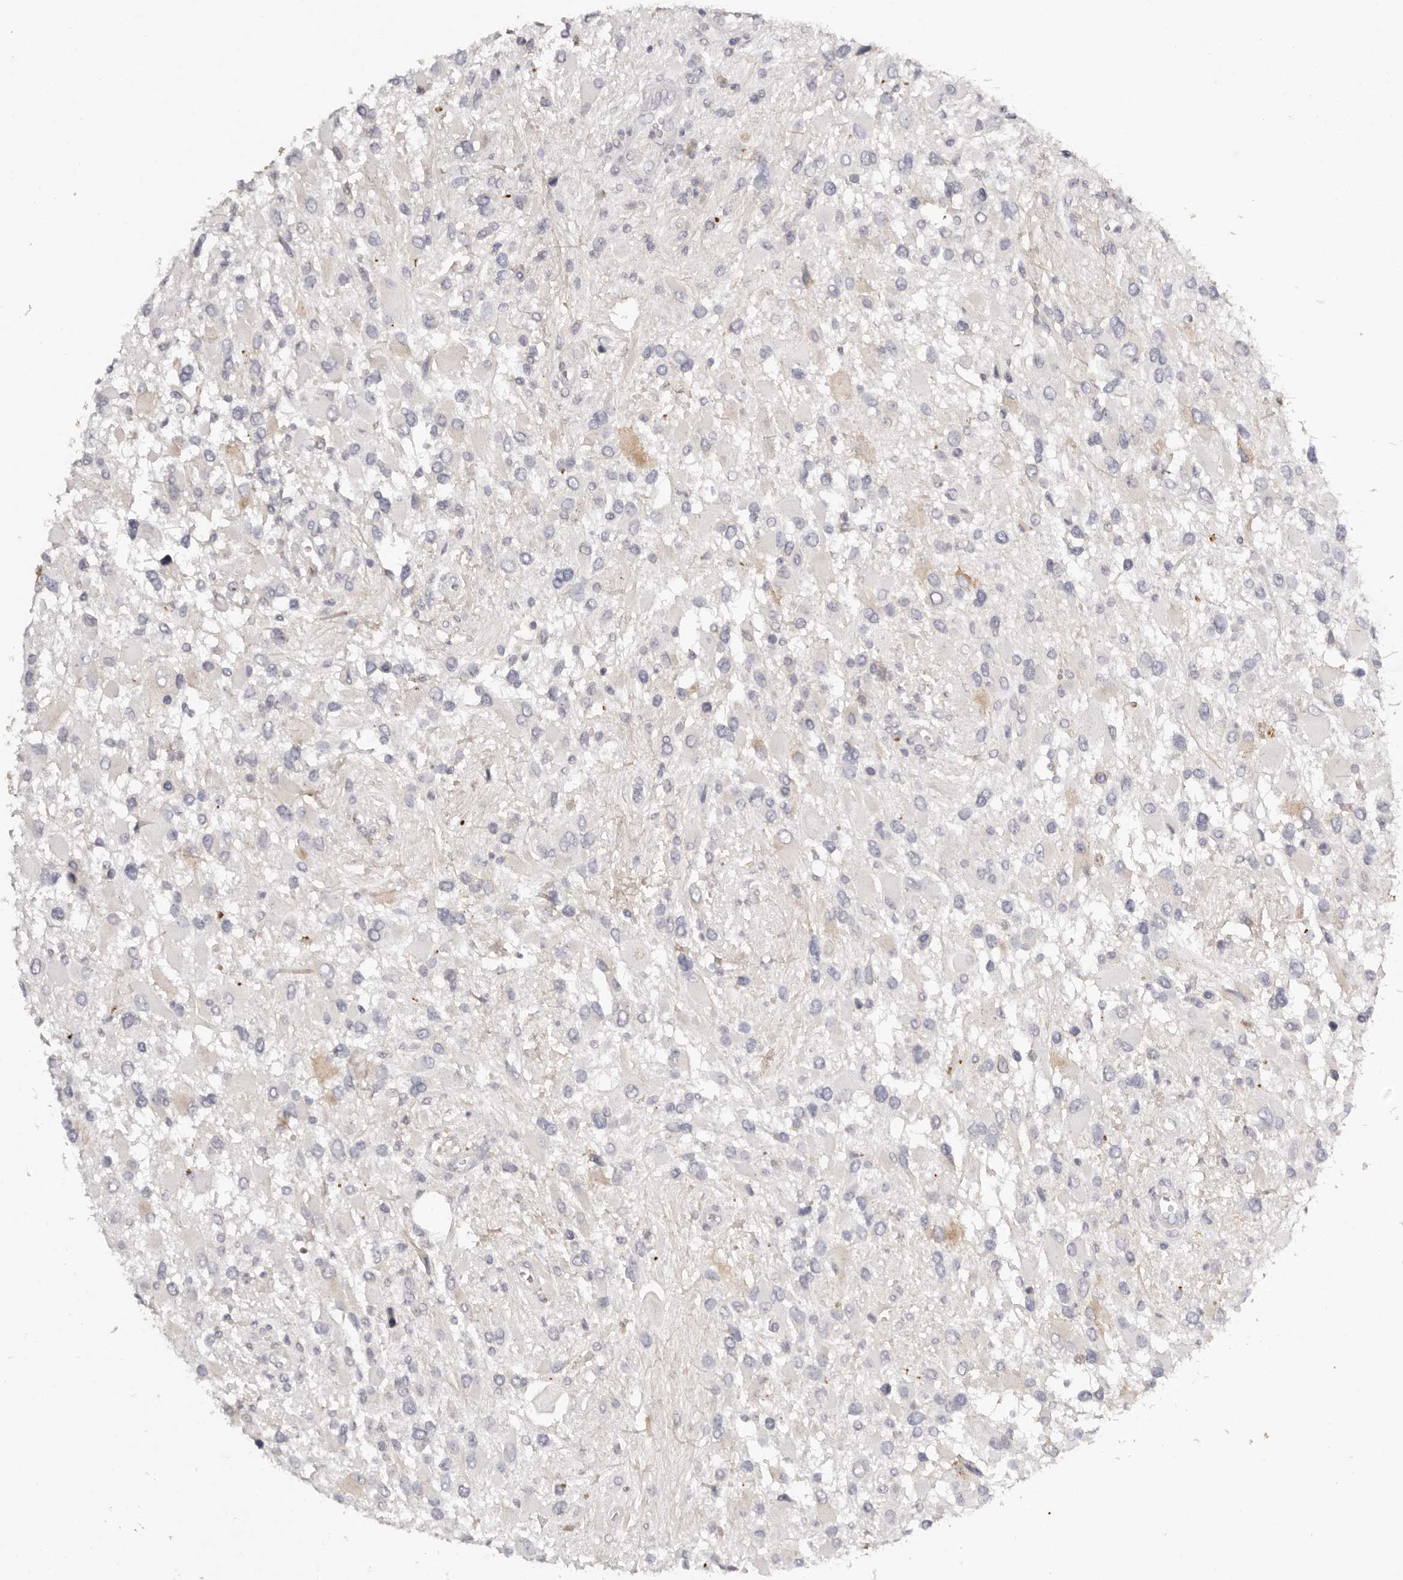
{"staining": {"intensity": "negative", "quantity": "none", "location": "none"}, "tissue": "glioma", "cell_type": "Tumor cells", "image_type": "cancer", "snomed": [{"axis": "morphology", "description": "Glioma, malignant, High grade"}, {"axis": "topography", "description": "Brain"}], "caption": "Malignant glioma (high-grade) was stained to show a protein in brown. There is no significant staining in tumor cells. (Immunohistochemistry (ihc), brightfield microscopy, high magnification).", "gene": "SCUBE2", "patient": {"sex": "male", "age": 53}}